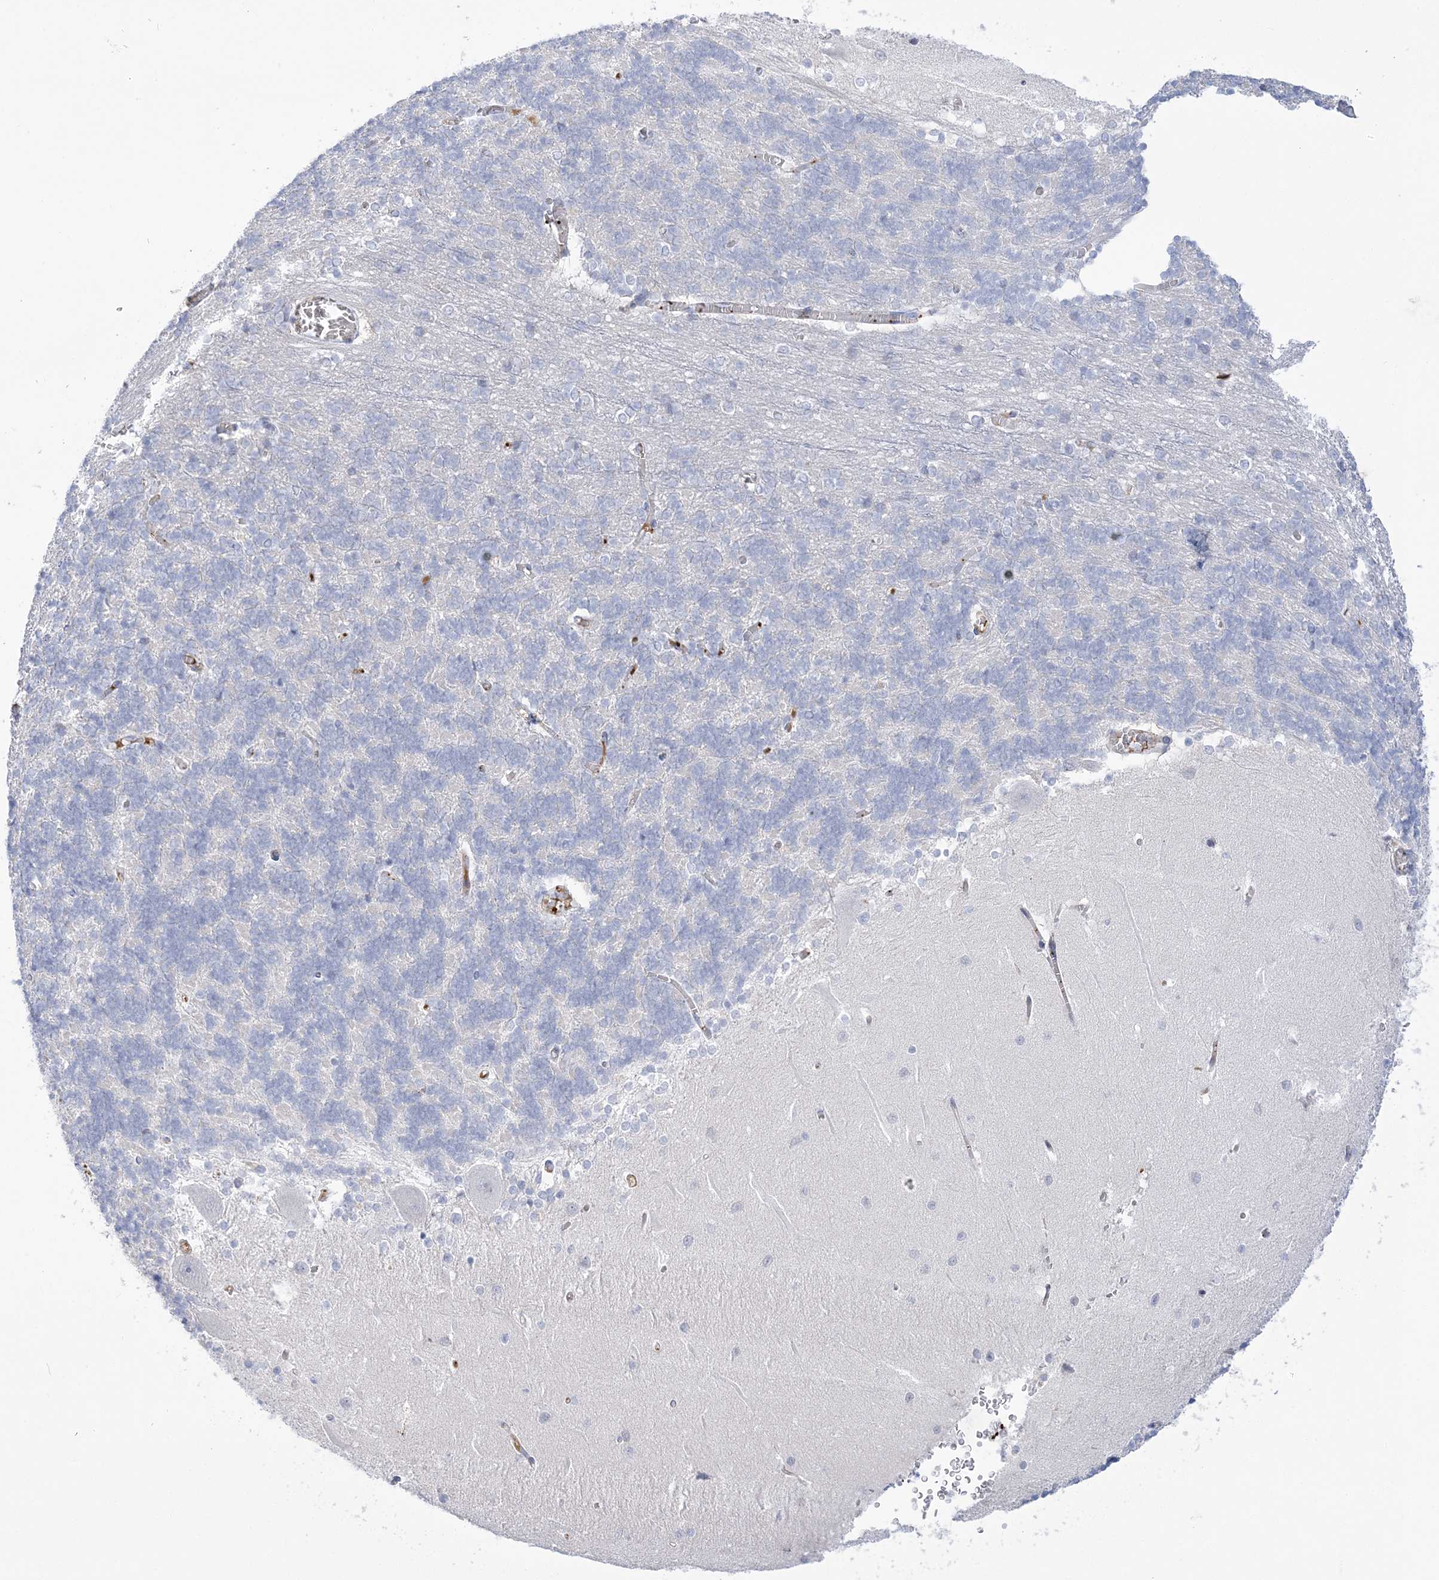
{"staining": {"intensity": "negative", "quantity": "none", "location": "none"}, "tissue": "cerebellum", "cell_type": "Cells in granular layer", "image_type": "normal", "snomed": [{"axis": "morphology", "description": "Normal tissue, NOS"}, {"axis": "topography", "description": "Cerebellum"}], "caption": "The histopathology image exhibits no staining of cells in granular layer in benign cerebellum.", "gene": "SEMA3D", "patient": {"sex": "male", "age": 37}}